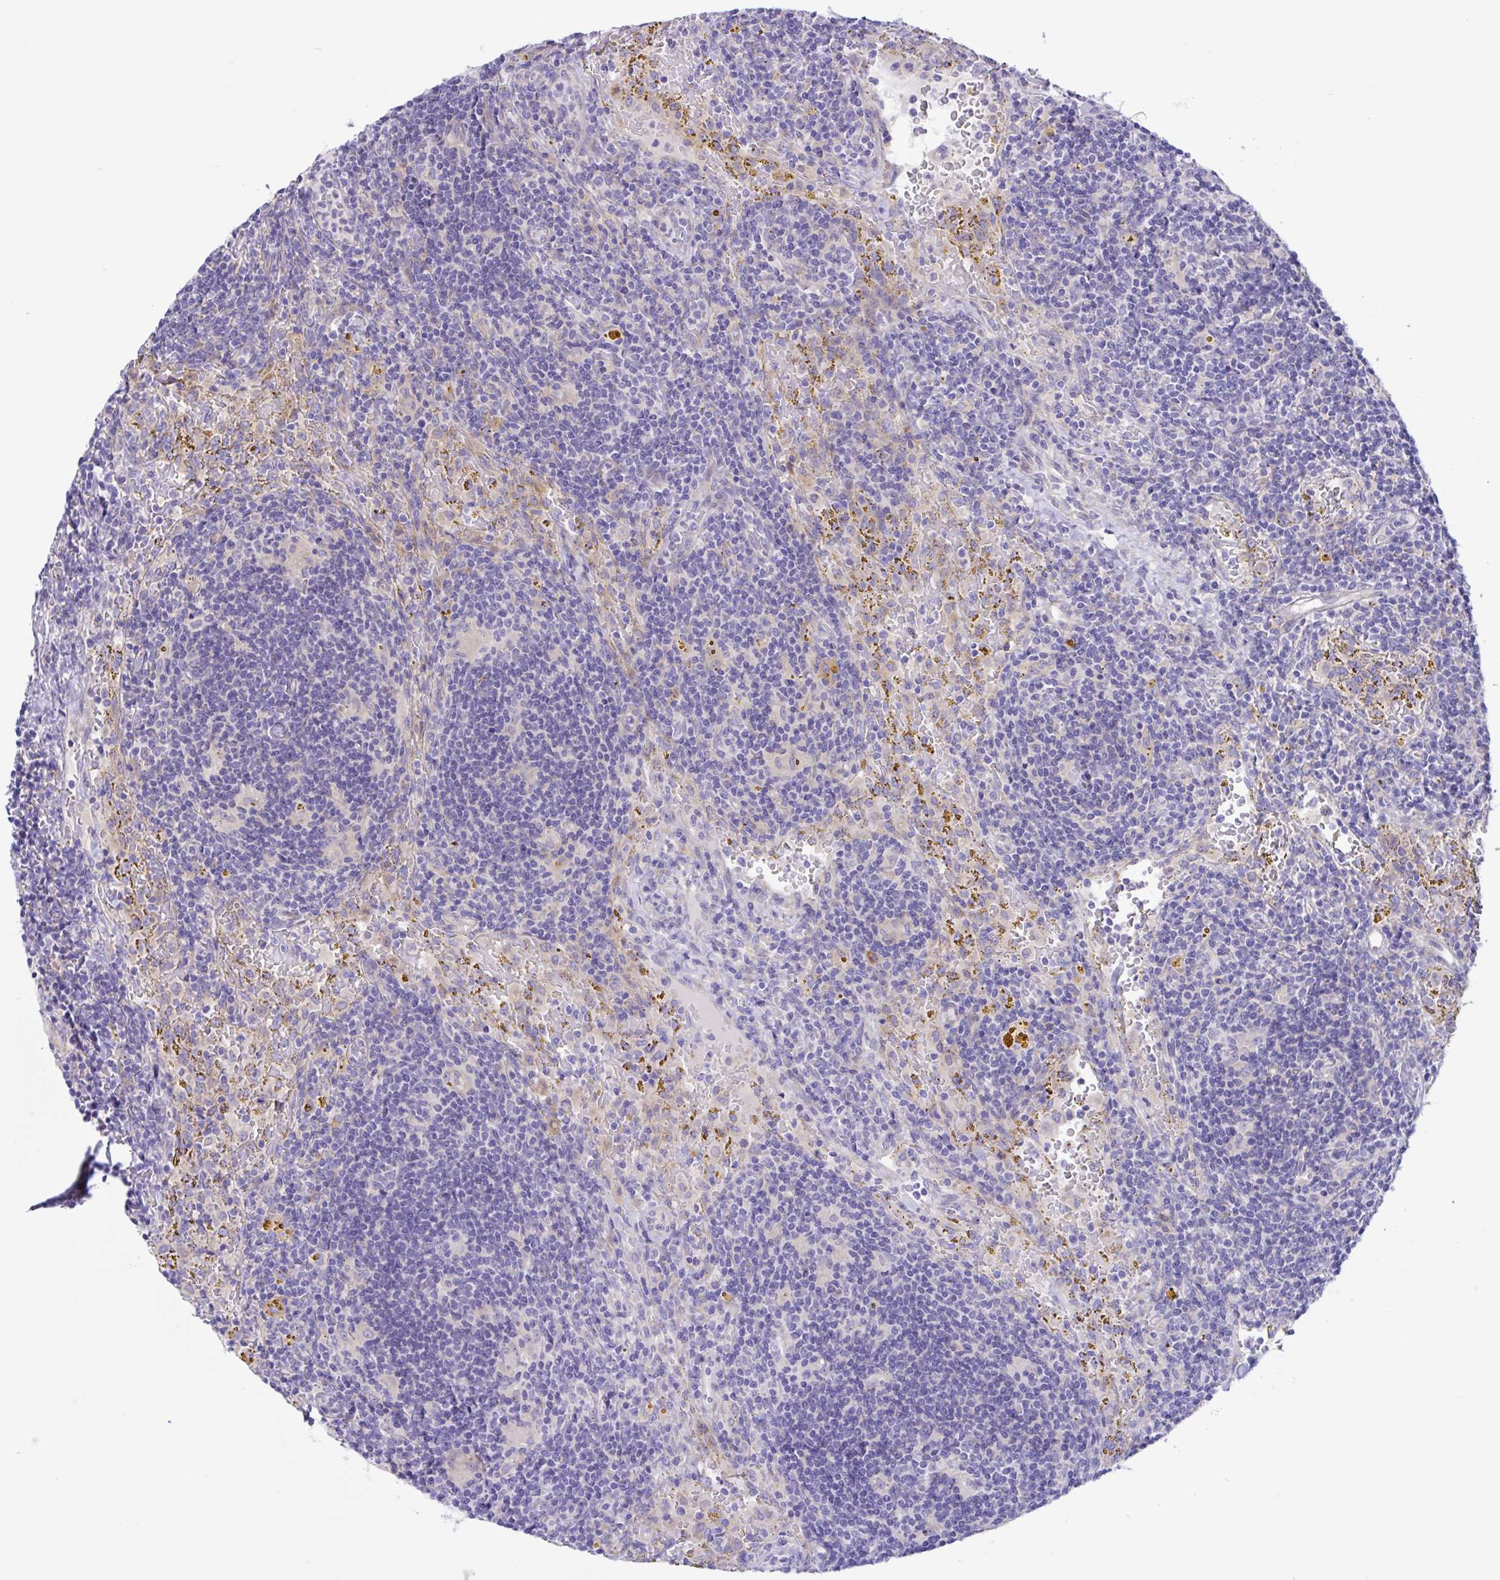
{"staining": {"intensity": "negative", "quantity": "none", "location": "none"}, "tissue": "lymphoma", "cell_type": "Tumor cells", "image_type": "cancer", "snomed": [{"axis": "morphology", "description": "Malignant lymphoma, non-Hodgkin's type, Low grade"}, {"axis": "topography", "description": "Spleen"}], "caption": "The image shows no significant staining in tumor cells of low-grade malignant lymphoma, non-Hodgkin's type.", "gene": "DSC3", "patient": {"sex": "female", "age": 70}}